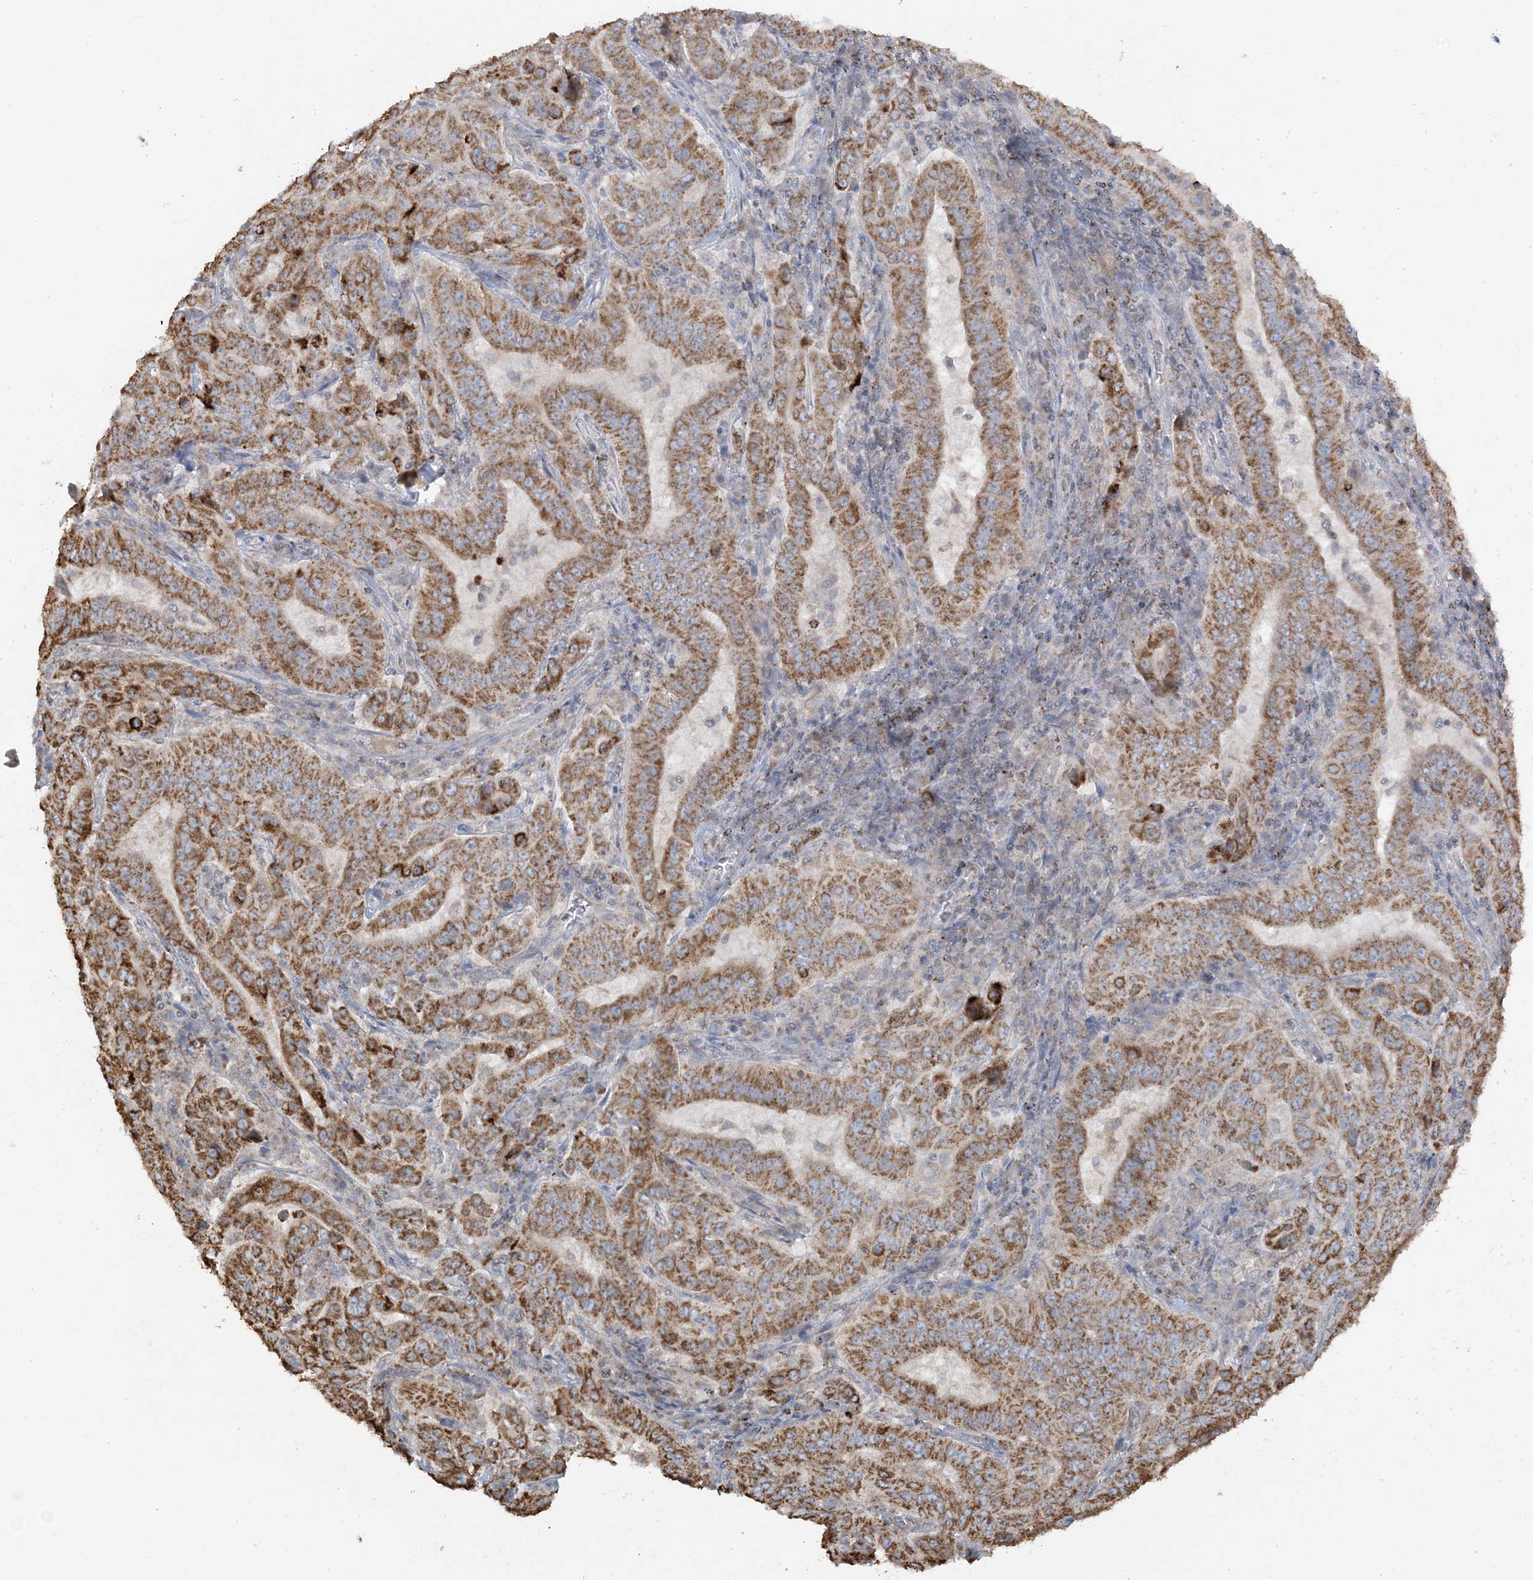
{"staining": {"intensity": "moderate", "quantity": ">75%", "location": "cytoplasmic/membranous"}, "tissue": "pancreatic cancer", "cell_type": "Tumor cells", "image_type": "cancer", "snomed": [{"axis": "morphology", "description": "Adenocarcinoma, NOS"}, {"axis": "topography", "description": "Pancreas"}], "caption": "An IHC image of neoplastic tissue is shown. Protein staining in brown labels moderate cytoplasmic/membranous positivity in pancreatic adenocarcinoma within tumor cells.", "gene": "AGA", "patient": {"sex": "male", "age": 63}}